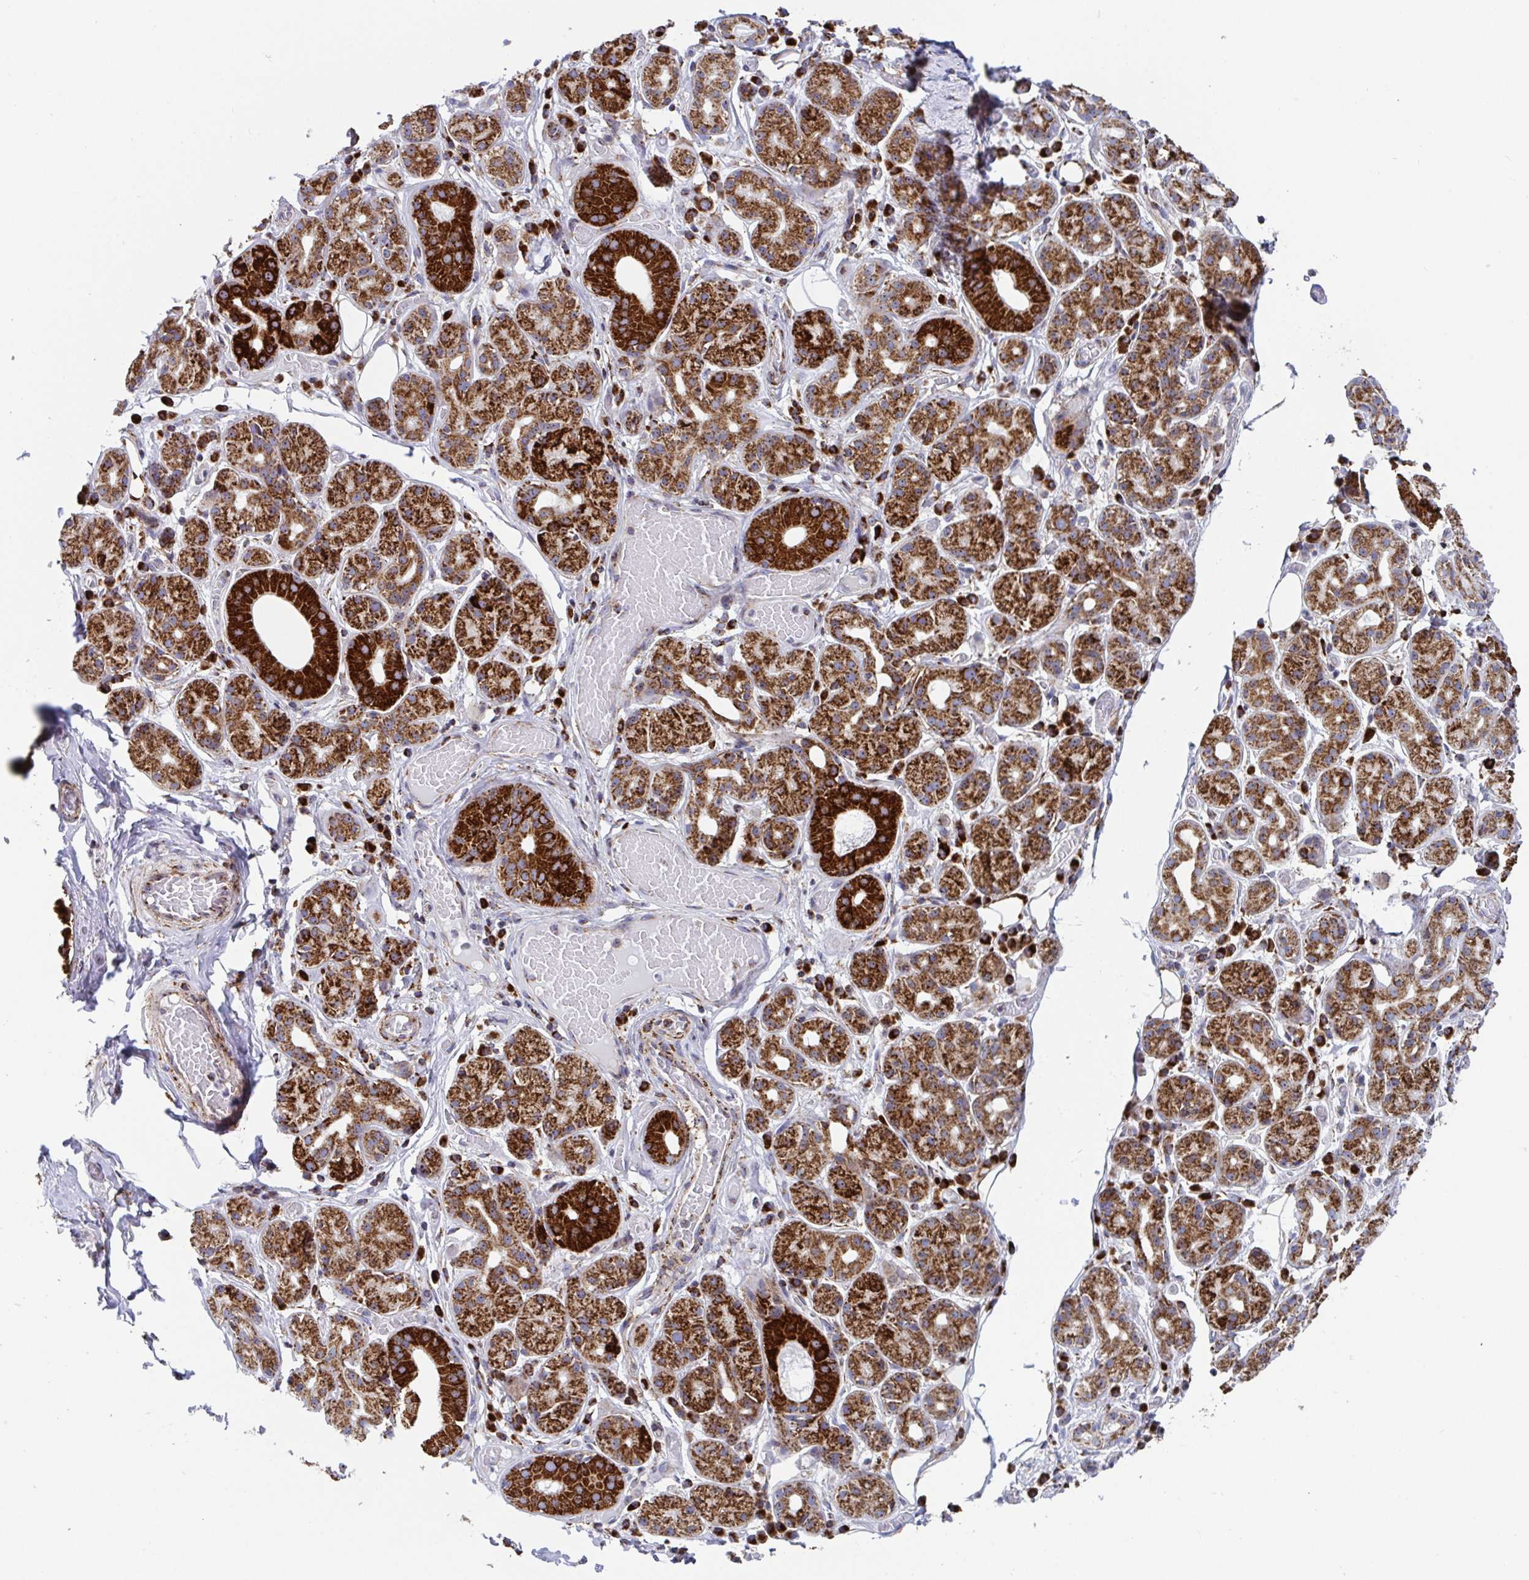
{"staining": {"intensity": "strong", "quantity": ">75%", "location": "cytoplasmic/membranous"}, "tissue": "salivary gland", "cell_type": "Glandular cells", "image_type": "normal", "snomed": [{"axis": "morphology", "description": "Normal tissue, NOS"}, {"axis": "topography", "description": "Salivary gland"}, {"axis": "topography", "description": "Peripheral nerve tissue"}], "caption": "A brown stain shows strong cytoplasmic/membranous staining of a protein in glandular cells of benign salivary gland.", "gene": "ATP5MJ", "patient": {"sex": "male", "age": 71}}